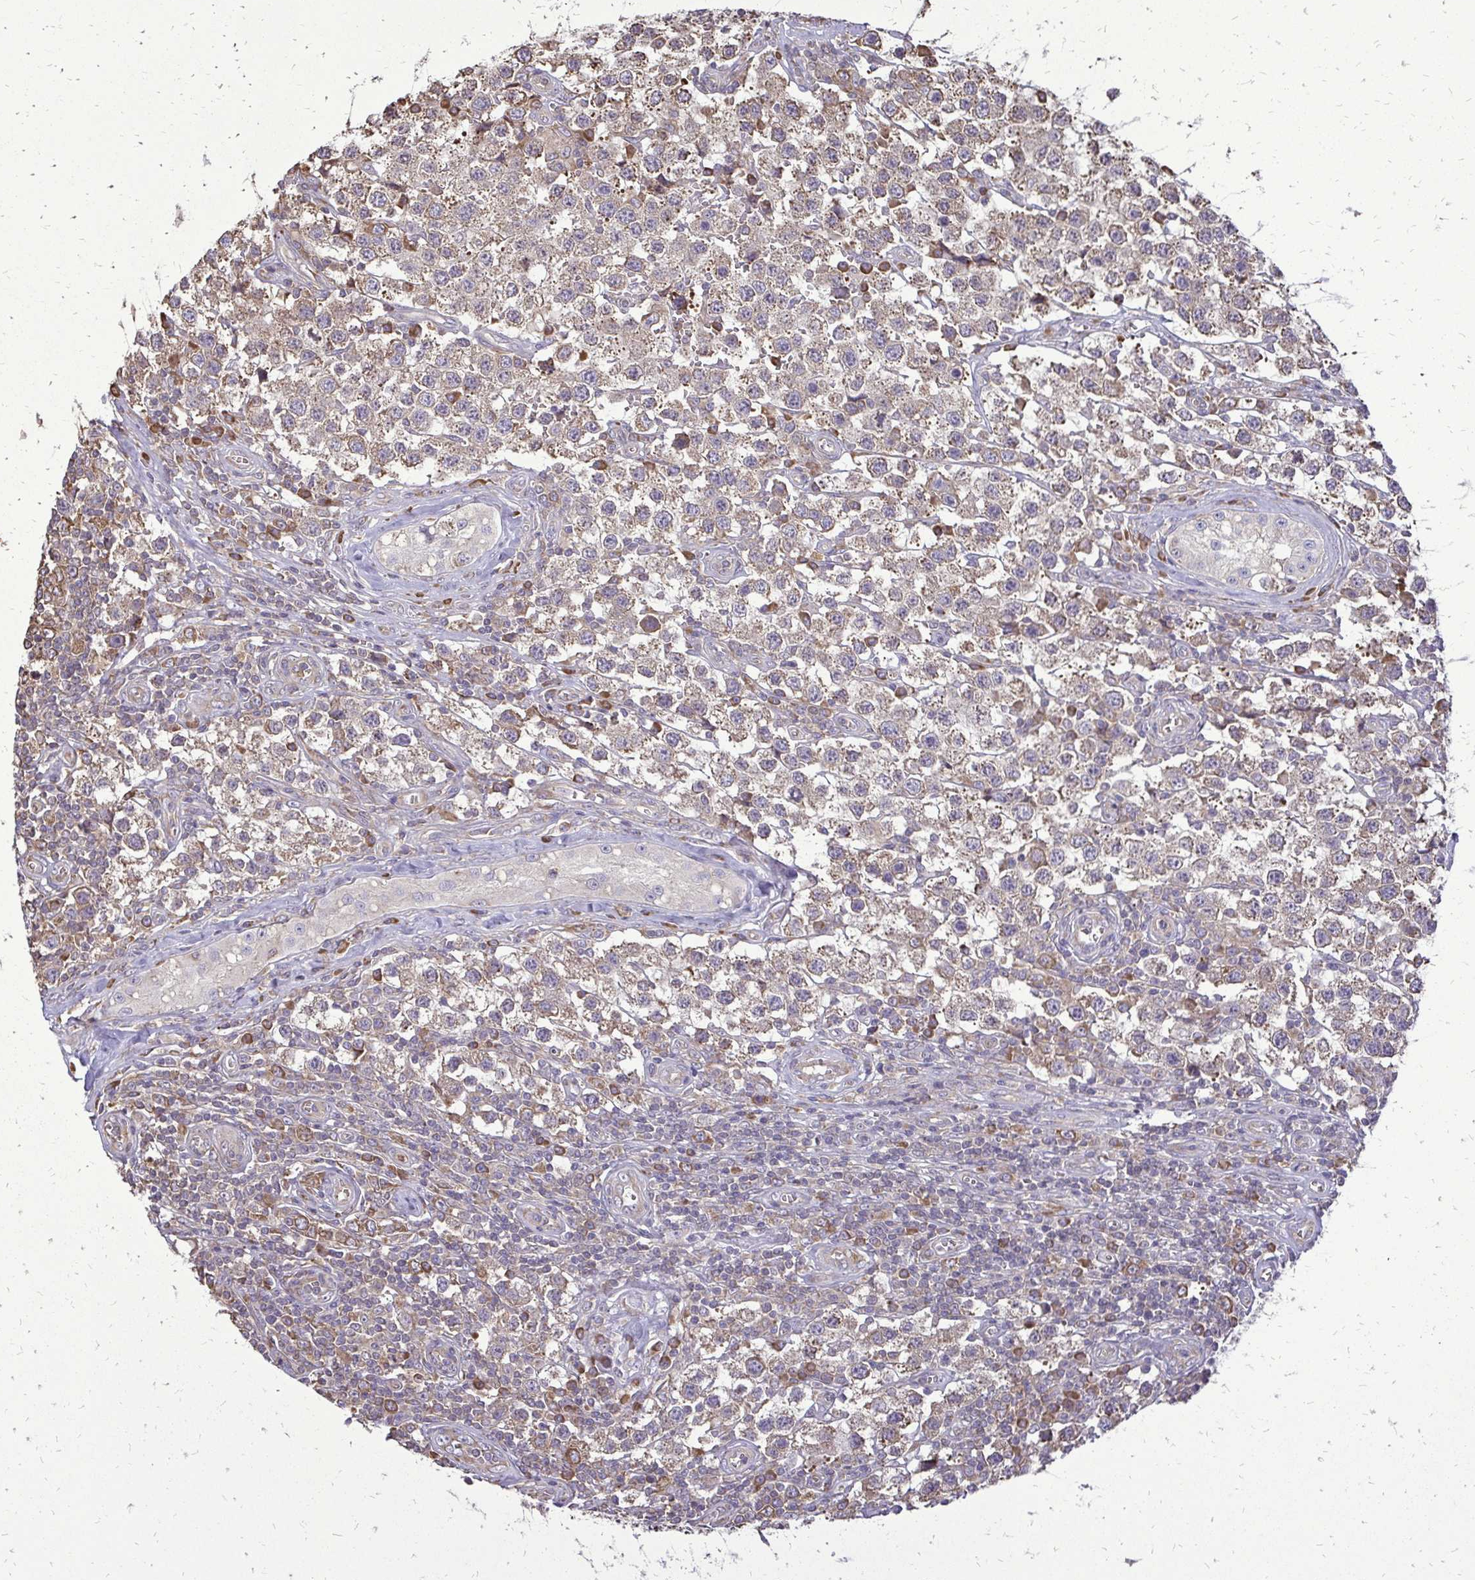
{"staining": {"intensity": "moderate", "quantity": ">75%", "location": "cytoplasmic/membranous"}, "tissue": "testis cancer", "cell_type": "Tumor cells", "image_type": "cancer", "snomed": [{"axis": "morphology", "description": "Seminoma, NOS"}, {"axis": "topography", "description": "Testis"}], "caption": "An IHC histopathology image of neoplastic tissue is shown. Protein staining in brown labels moderate cytoplasmic/membranous positivity in testis cancer (seminoma) within tumor cells.", "gene": "RPS3", "patient": {"sex": "male", "age": 34}}